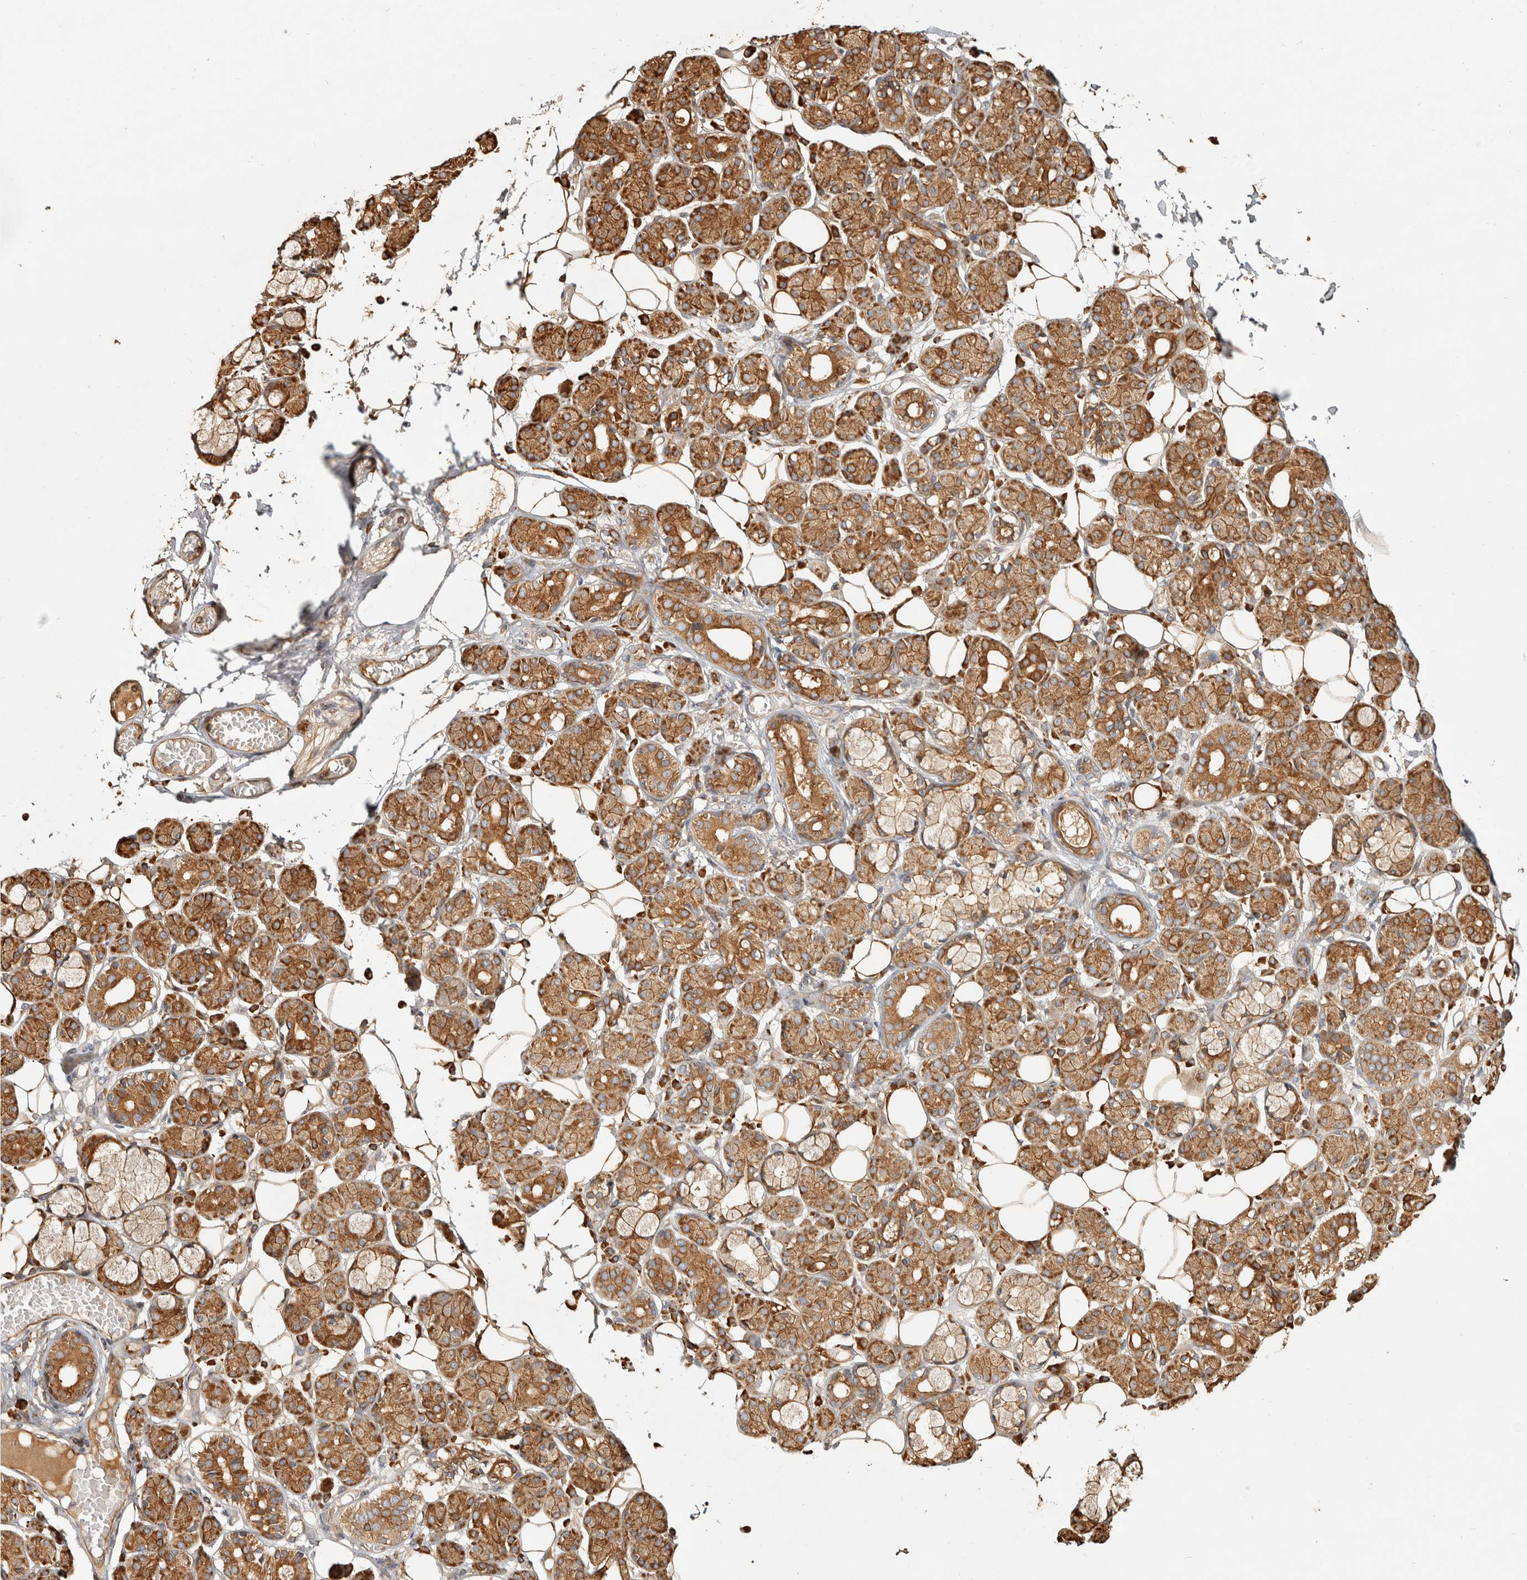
{"staining": {"intensity": "strong", "quantity": ">75%", "location": "cytoplasmic/membranous"}, "tissue": "salivary gland", "cell_type": "Glandular cells", "image_type": "normal", "snomed": [{"axis": "morphology", "description": "Normal tissue, NOS"}, {"axis": "topography", "description": "Salivary gland"}], "caption": "Glandular cells show high levels of strong cytoplasmic/membranous positivity in approximately >75% of cells in normal human salivary gland. (DAB (3,3'-diaminobenzidine) IHC, brown staining for protein, blue staining for nuclei).", "gene": "CAMSAP2", "patient": {"sex": "male", "age": 63}}